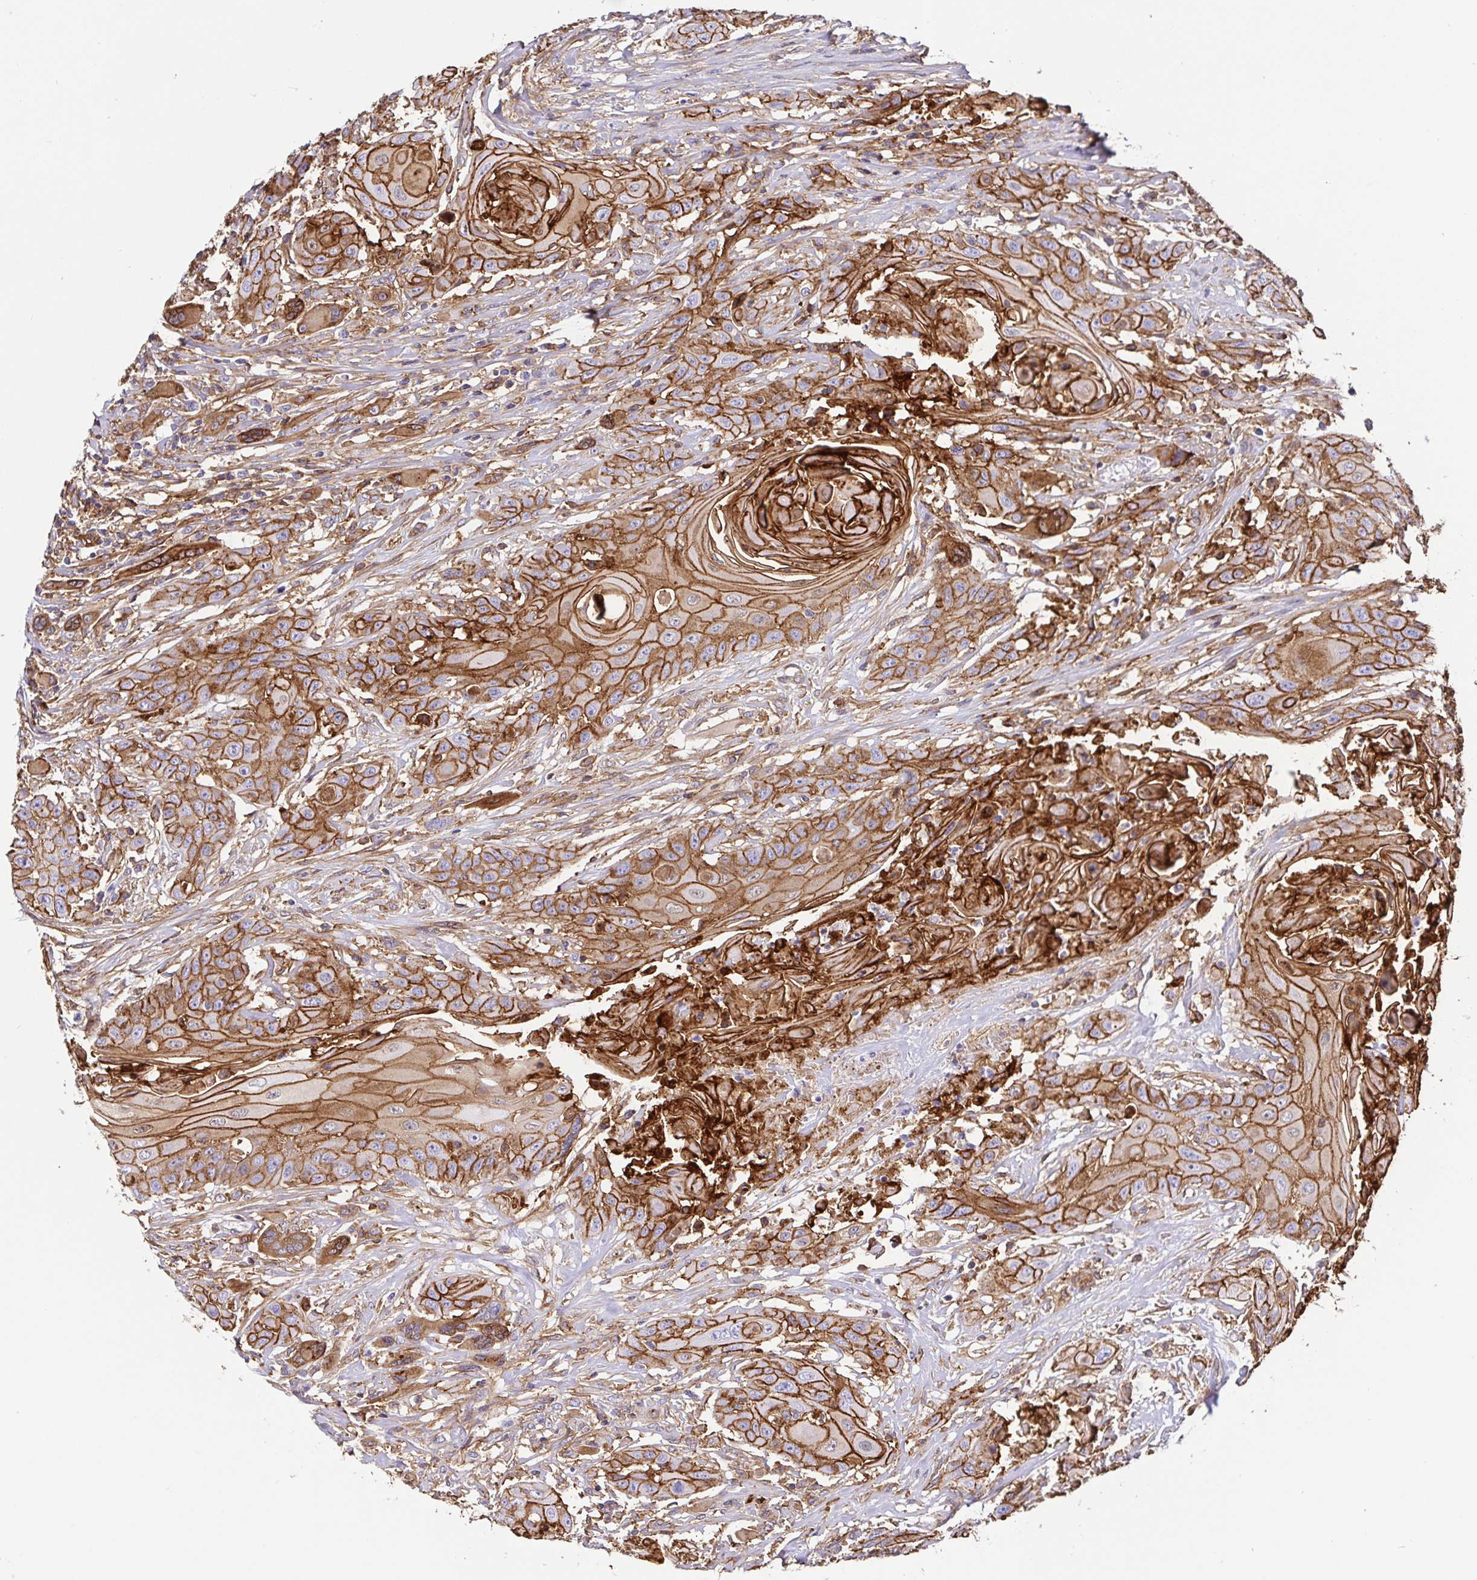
{"staining": {"intensity": "moderate", "quantity": ">75%", "location": "cytoplasmic/membranous"}, "tissue": "head and neck cancer", "cell_type": "Tumor cells", "image_type": "cancer", "snomed": [{"axis": "morphology", "description": "Squamous cell carcinoma, NOS"}, {"axis": "topography", "description": "Oral tissue"}, {"axis": "topography", "description": "Head-Neck"}, {"axis": "topography", "description": "Neck, NOS"}], "caption": "DAB (3,3'-diaminobenzidine) immunohistochemical staining of human squamous cell carcinoma (head and neck) demonstrates moderate cytoplasmic/membranous protein expression in about >75% of tumor cells. The staining was performed using DAB, with brown indicating positive protein expression. Nuclei are stained blue with hematoxylin.", "gene": "ANXA2", "patient": {"sex": "female", "age": 55}}